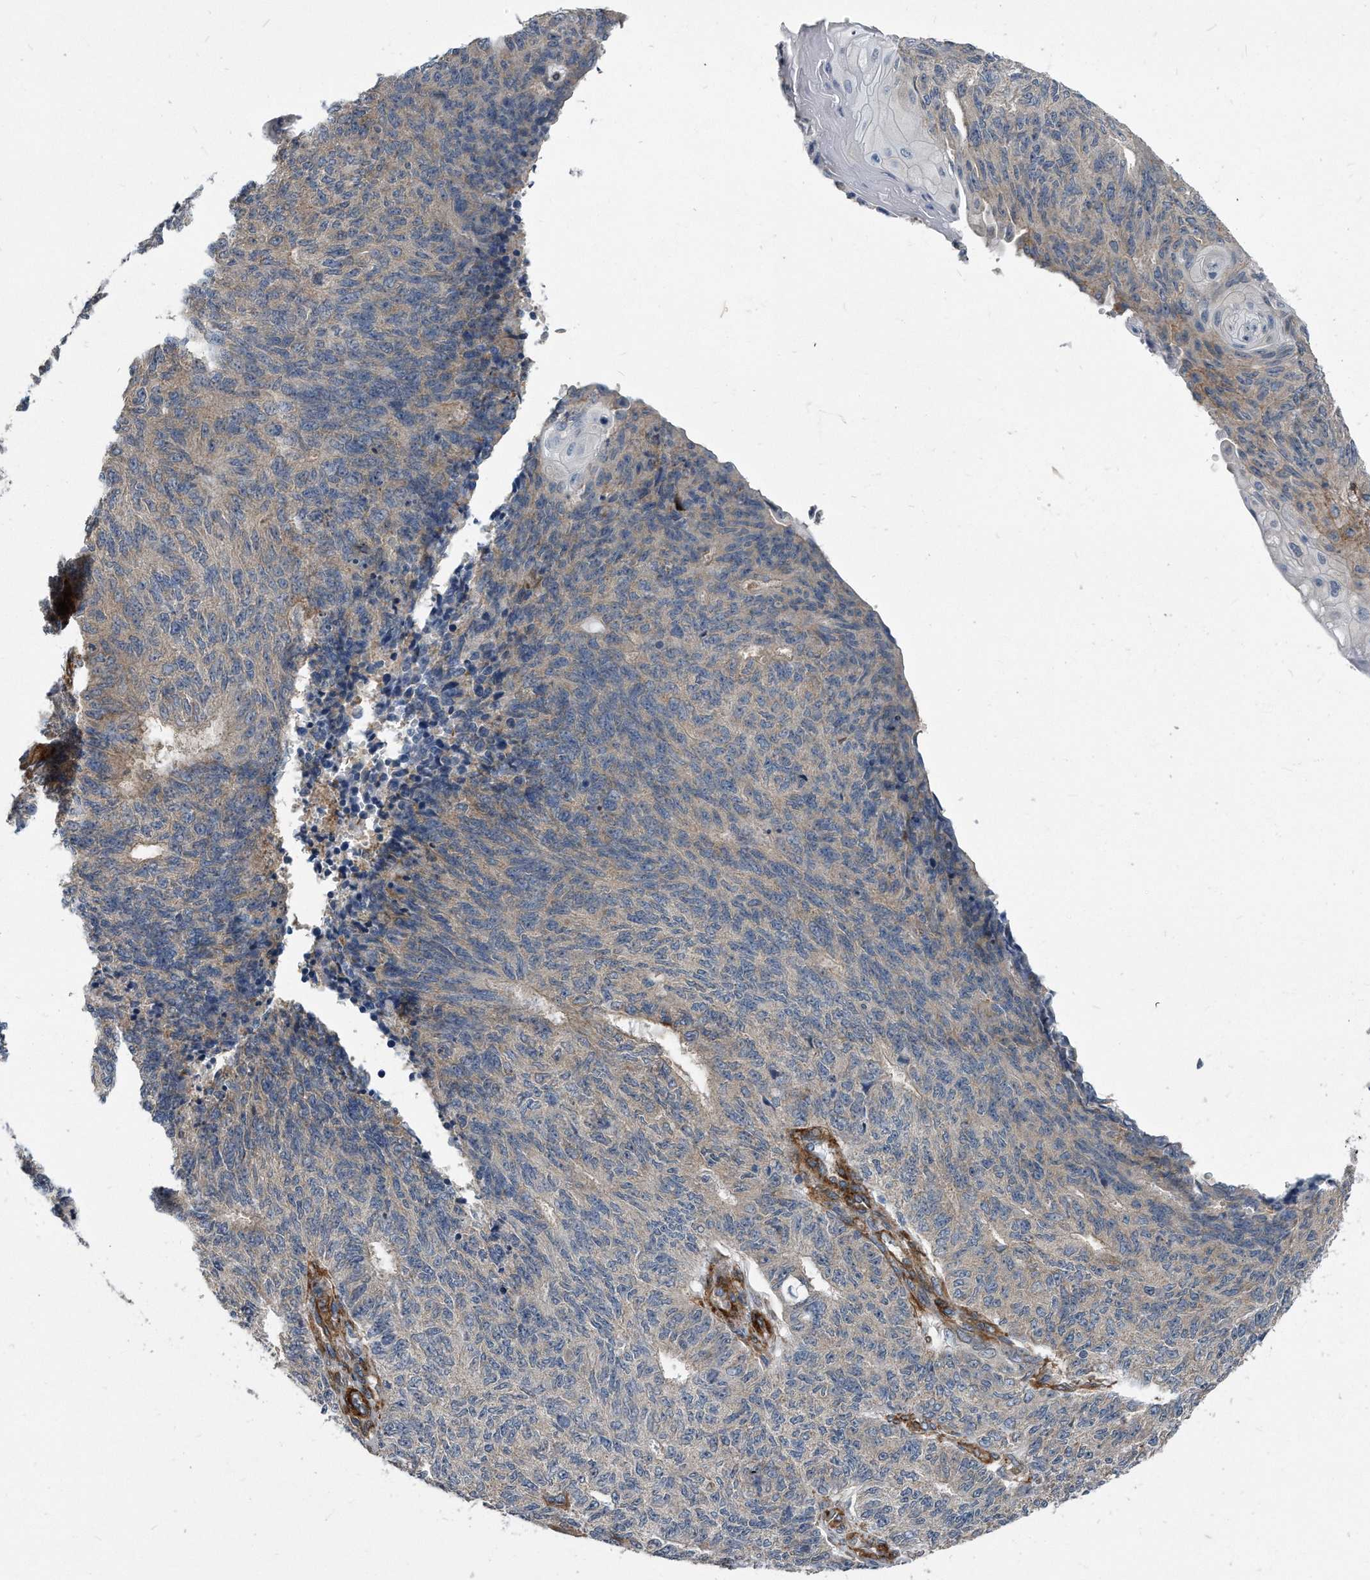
{"staining": {"intensity": "moderate", "quantity": "<25%", "location": "cytoplasmic/membranous"}, "tissue": "endometrial cancer", "cell_type": "Tumor cells", "image_type": "cancer", "snomed": [{"axis": "morphology", "description": "Adenocarcinoma, NOS"}, {"axis": "topography", "description": "Endometrium"}], "caption": "Brown immunohistochemical staining in human endometrial cancer exhibits moderate cytoplasmic/membranous staining in approximately <25% of tumor cells.", "gene": "EIF2B4", "patient": {"sex": "female", "age": 32}}